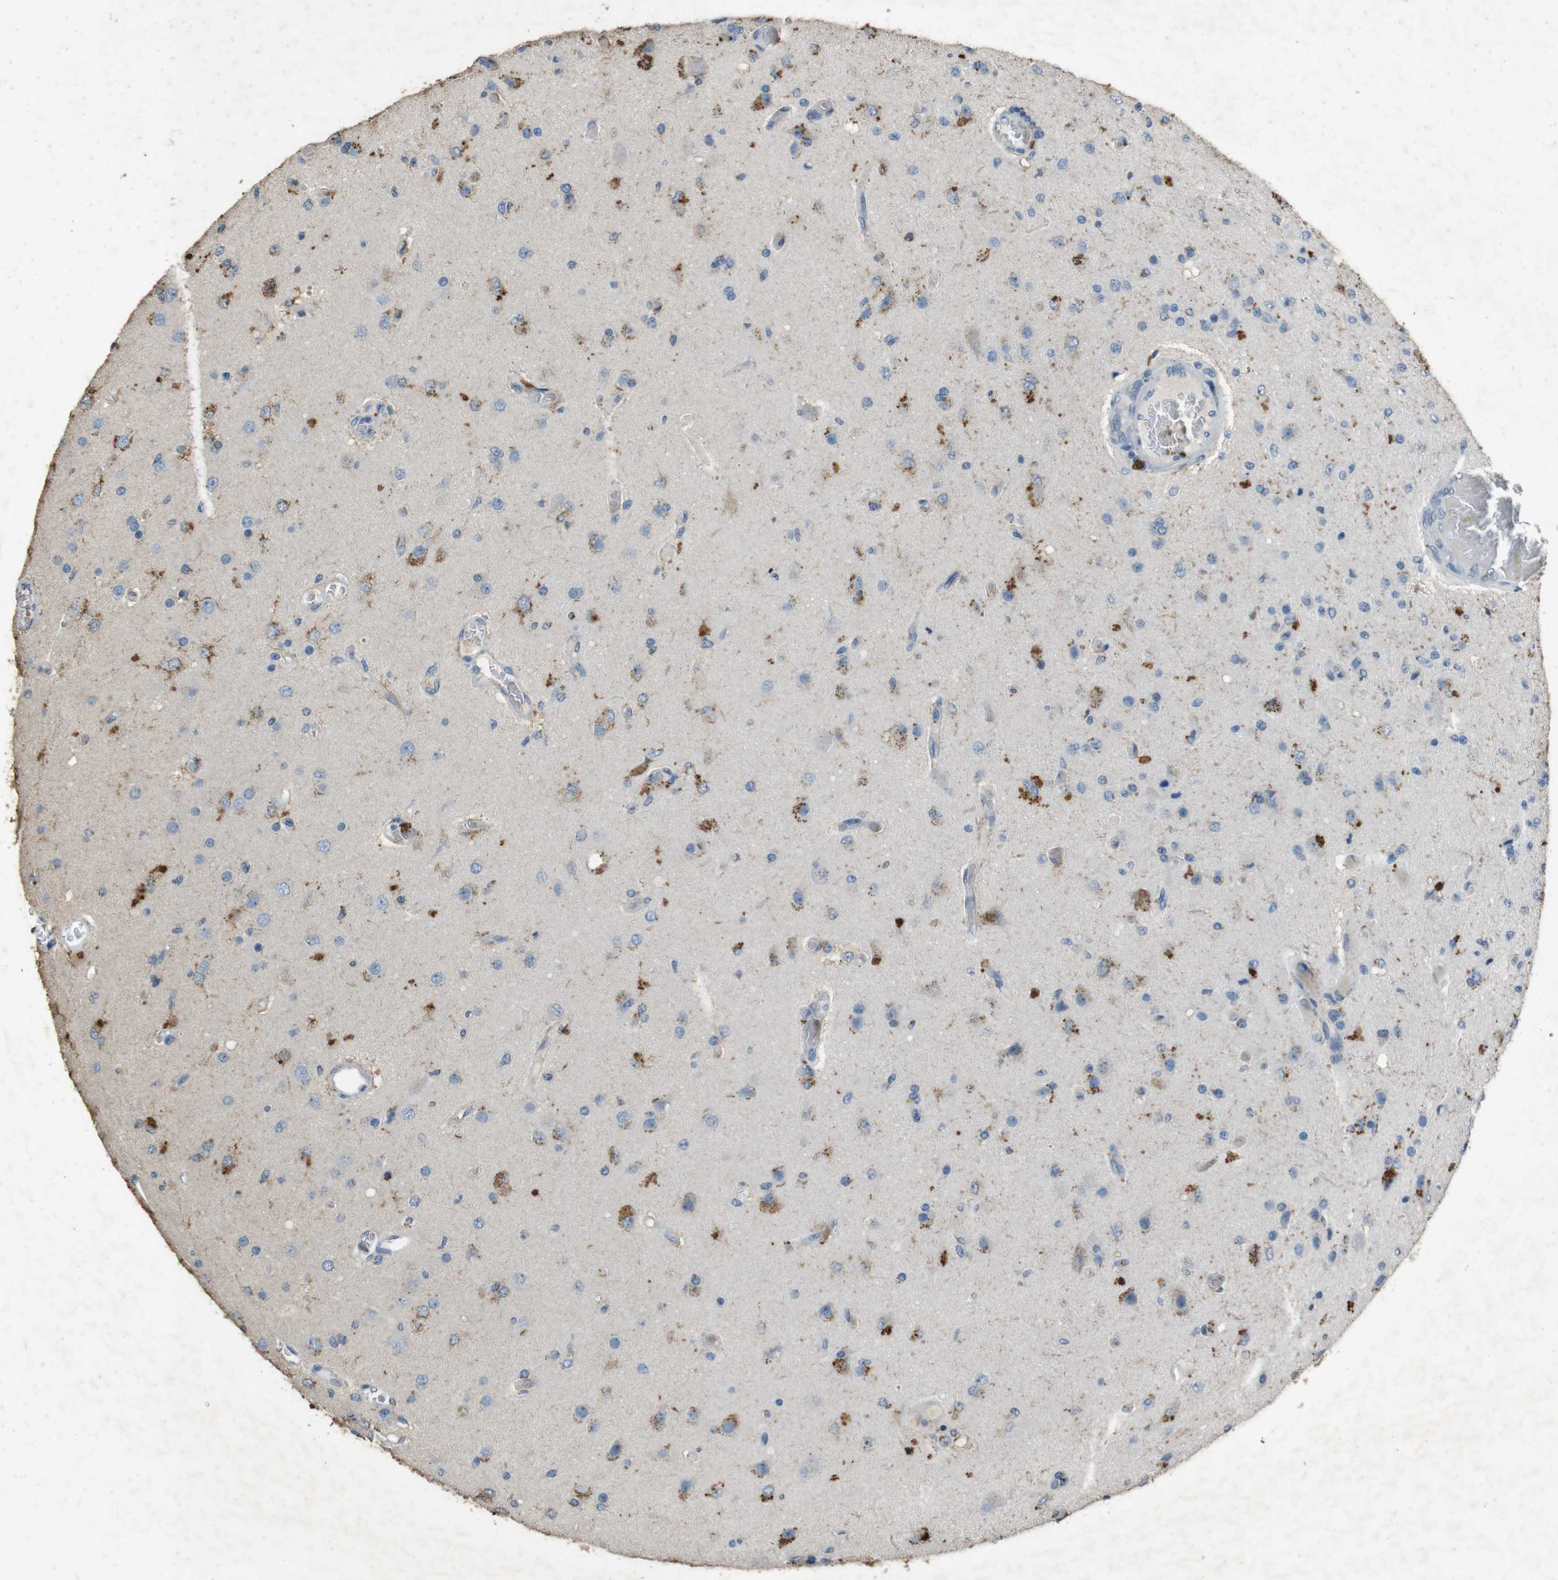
{"staining": {"intensity": "negative", "quantity": "none", "location": "none"}, "tissue": "glioma", "cell_type": "Tumor cells", "image_type": "cancer", "snomed": [{"axis": "morphology", "description": "Normal tissue, NOS"}, {"axis": "morphology", "description": "Glioma, malignant, High grade"}, {"axis": "topography", "description": "Cerebral cortex"}], "caption": "Tumor cells are negative for brown protein staining in glioma.", "gene": "STBD1", "patient": {"sex": "male", "age": 77}}